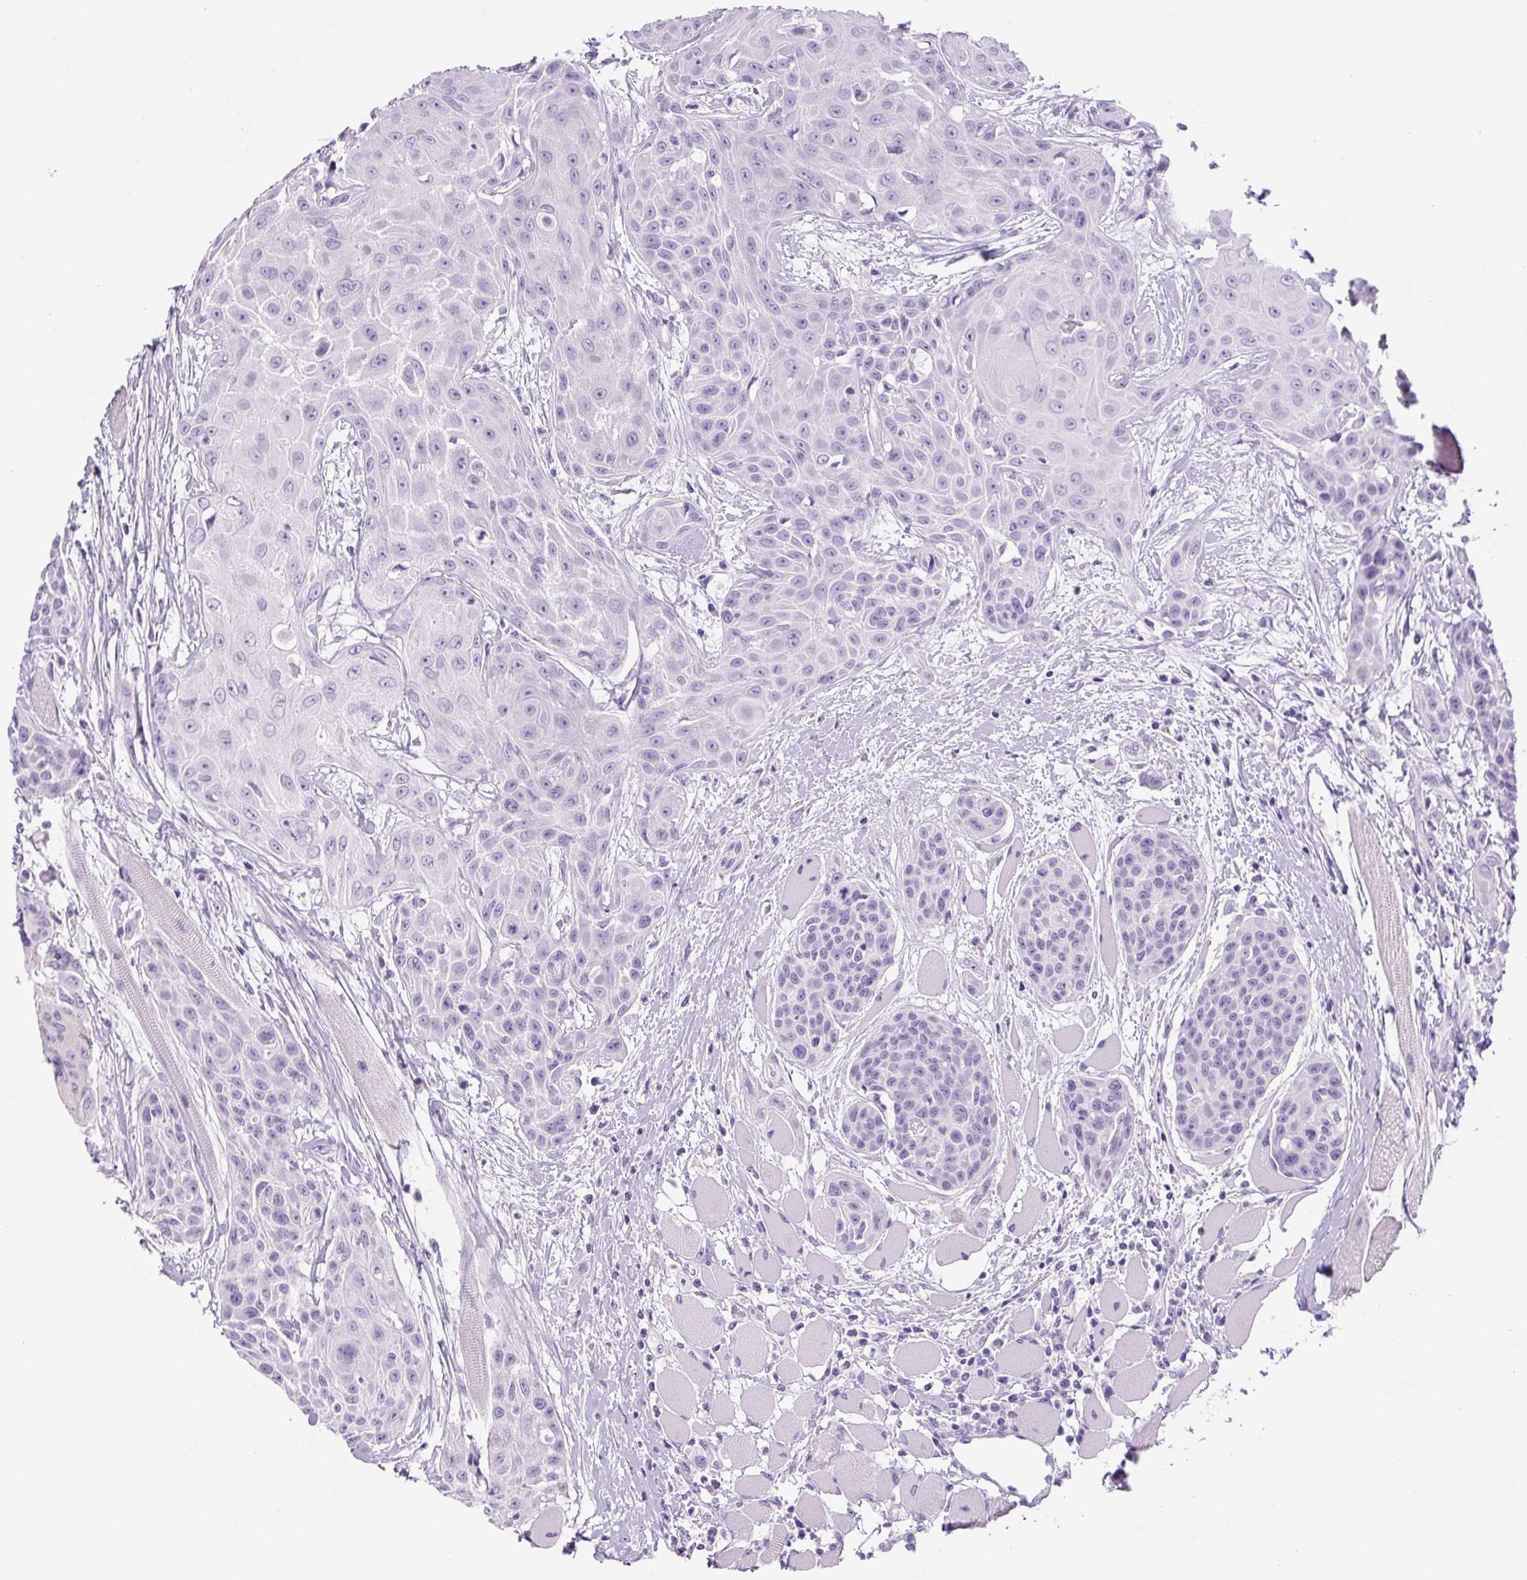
{"staining": {"intensity": "negative", "quantity": "none", "location": "none"}, "tissue": "head and neck cancer", "cell_type": "Tumor cells", "image_type": "cancer", "snomed": [{"axis": "morphology", "description": "Squamous cell carcinoma, NOS"}, {"axis": "topography", "description": "Head-Neck"}], "caption": "This is an IHC image of human head and neck cancer (squamous cell carcinoma). There is no staining in tumor cells.", "gene": "YIF1B", "patient": {"sex": "female", "age": 73}}